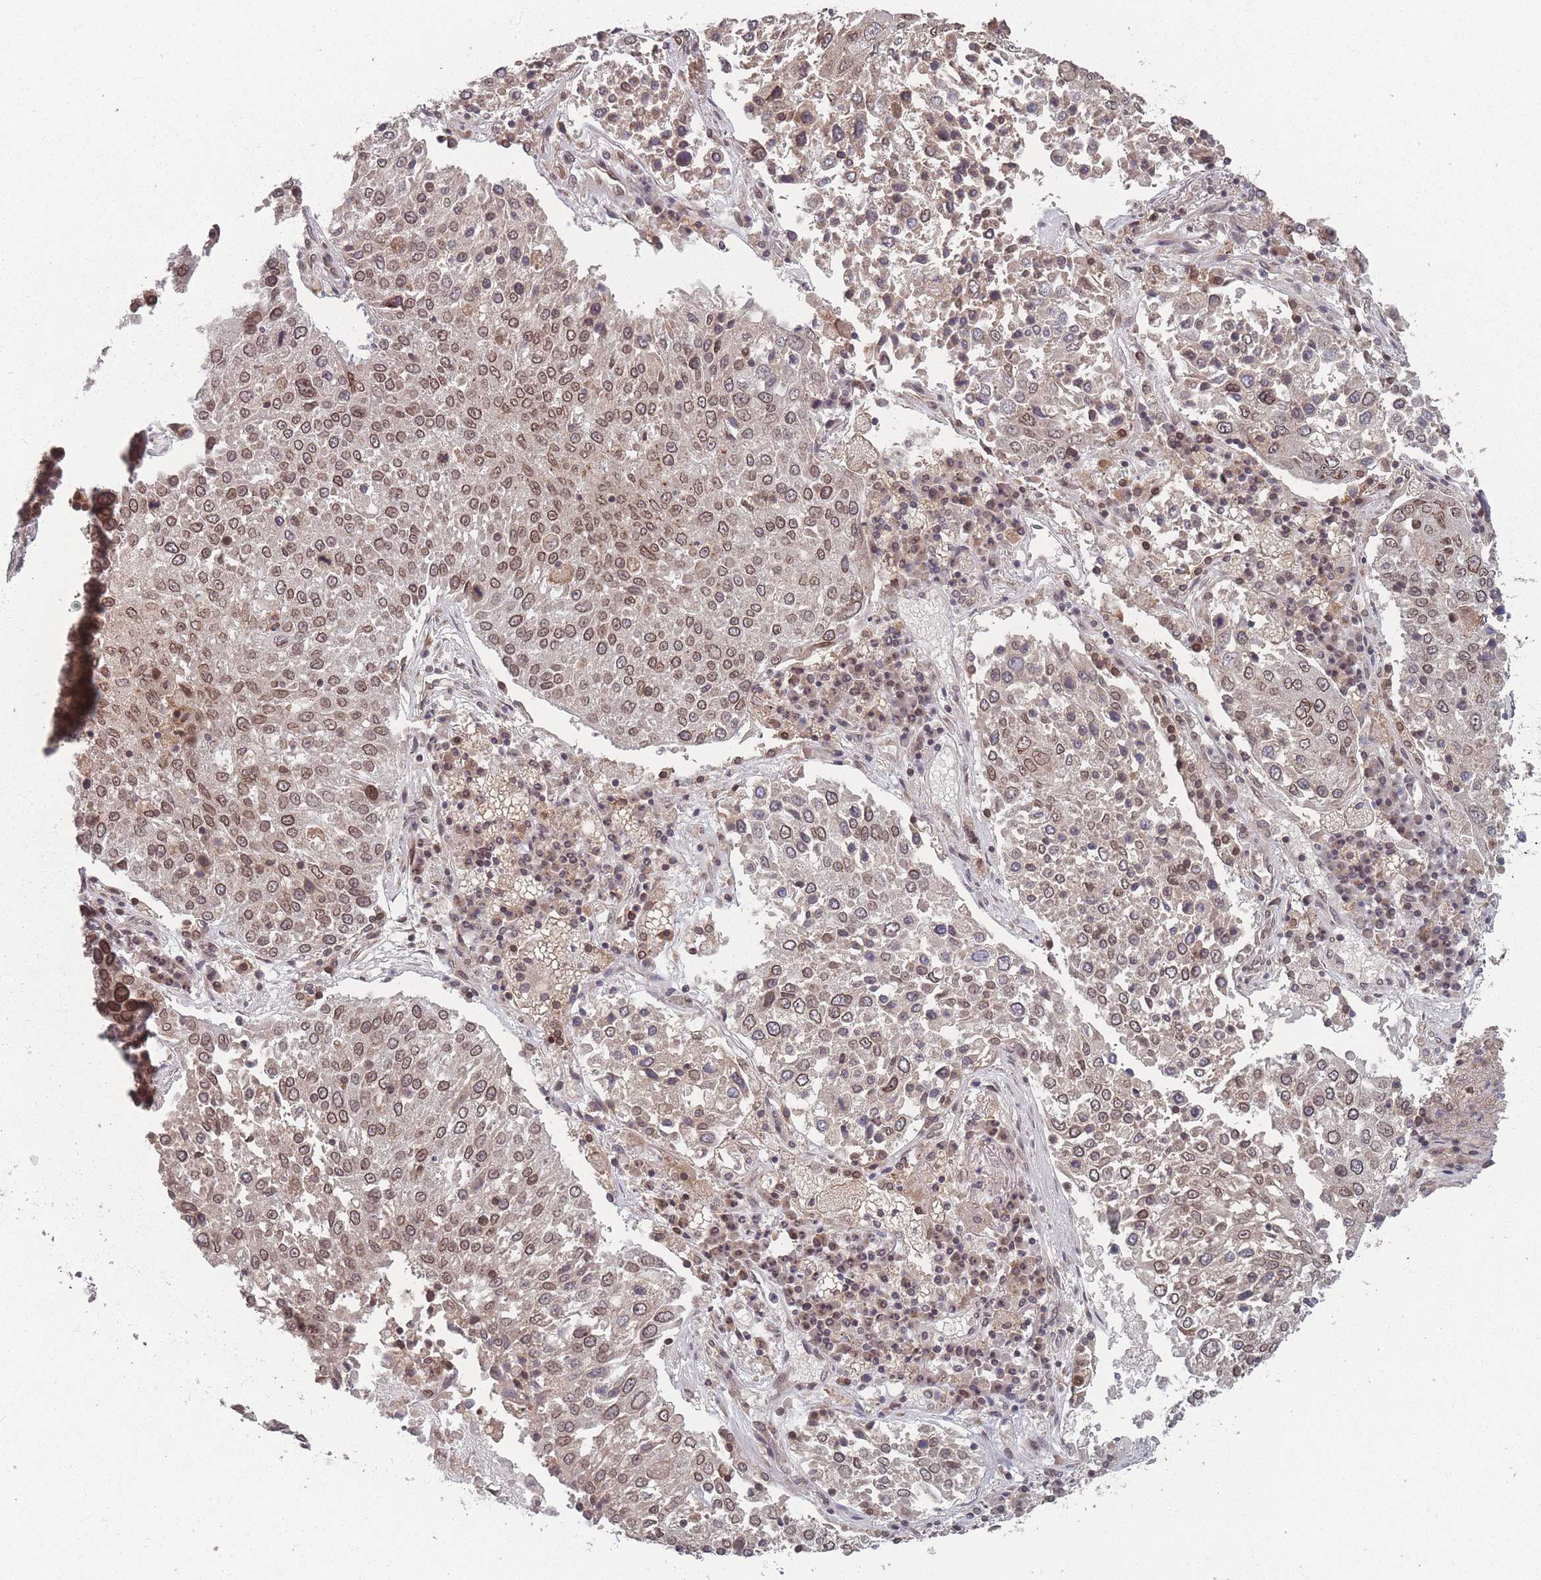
{"staining": {"intensity": "moderate", "quantity": ">75%", "location": "cytoplasmic/membranous,nuclear"}, "tissue": "lung cancer", "cell_type": "Tumor cells", "image_type": "cancer", "snomed": [{"axis": "morphology", "description": "Squamous cell carcinoma, NOS"}, {"axis": "topography", "description": "Lung"}], "caption": "IHC micrograph of neoplastic tissue: human squamous cell carcinoma (lung) stained using immunohistochemistry shows medium levels of moderate protein expression localized specifically in the cytoplasmic/membranous and nuclear of tumor cells, appearing as a cytoplasmic/membranous and nuclear brown color.", "gene": "TBC1D25", "patient": {"sex": "male", "age": 65}}